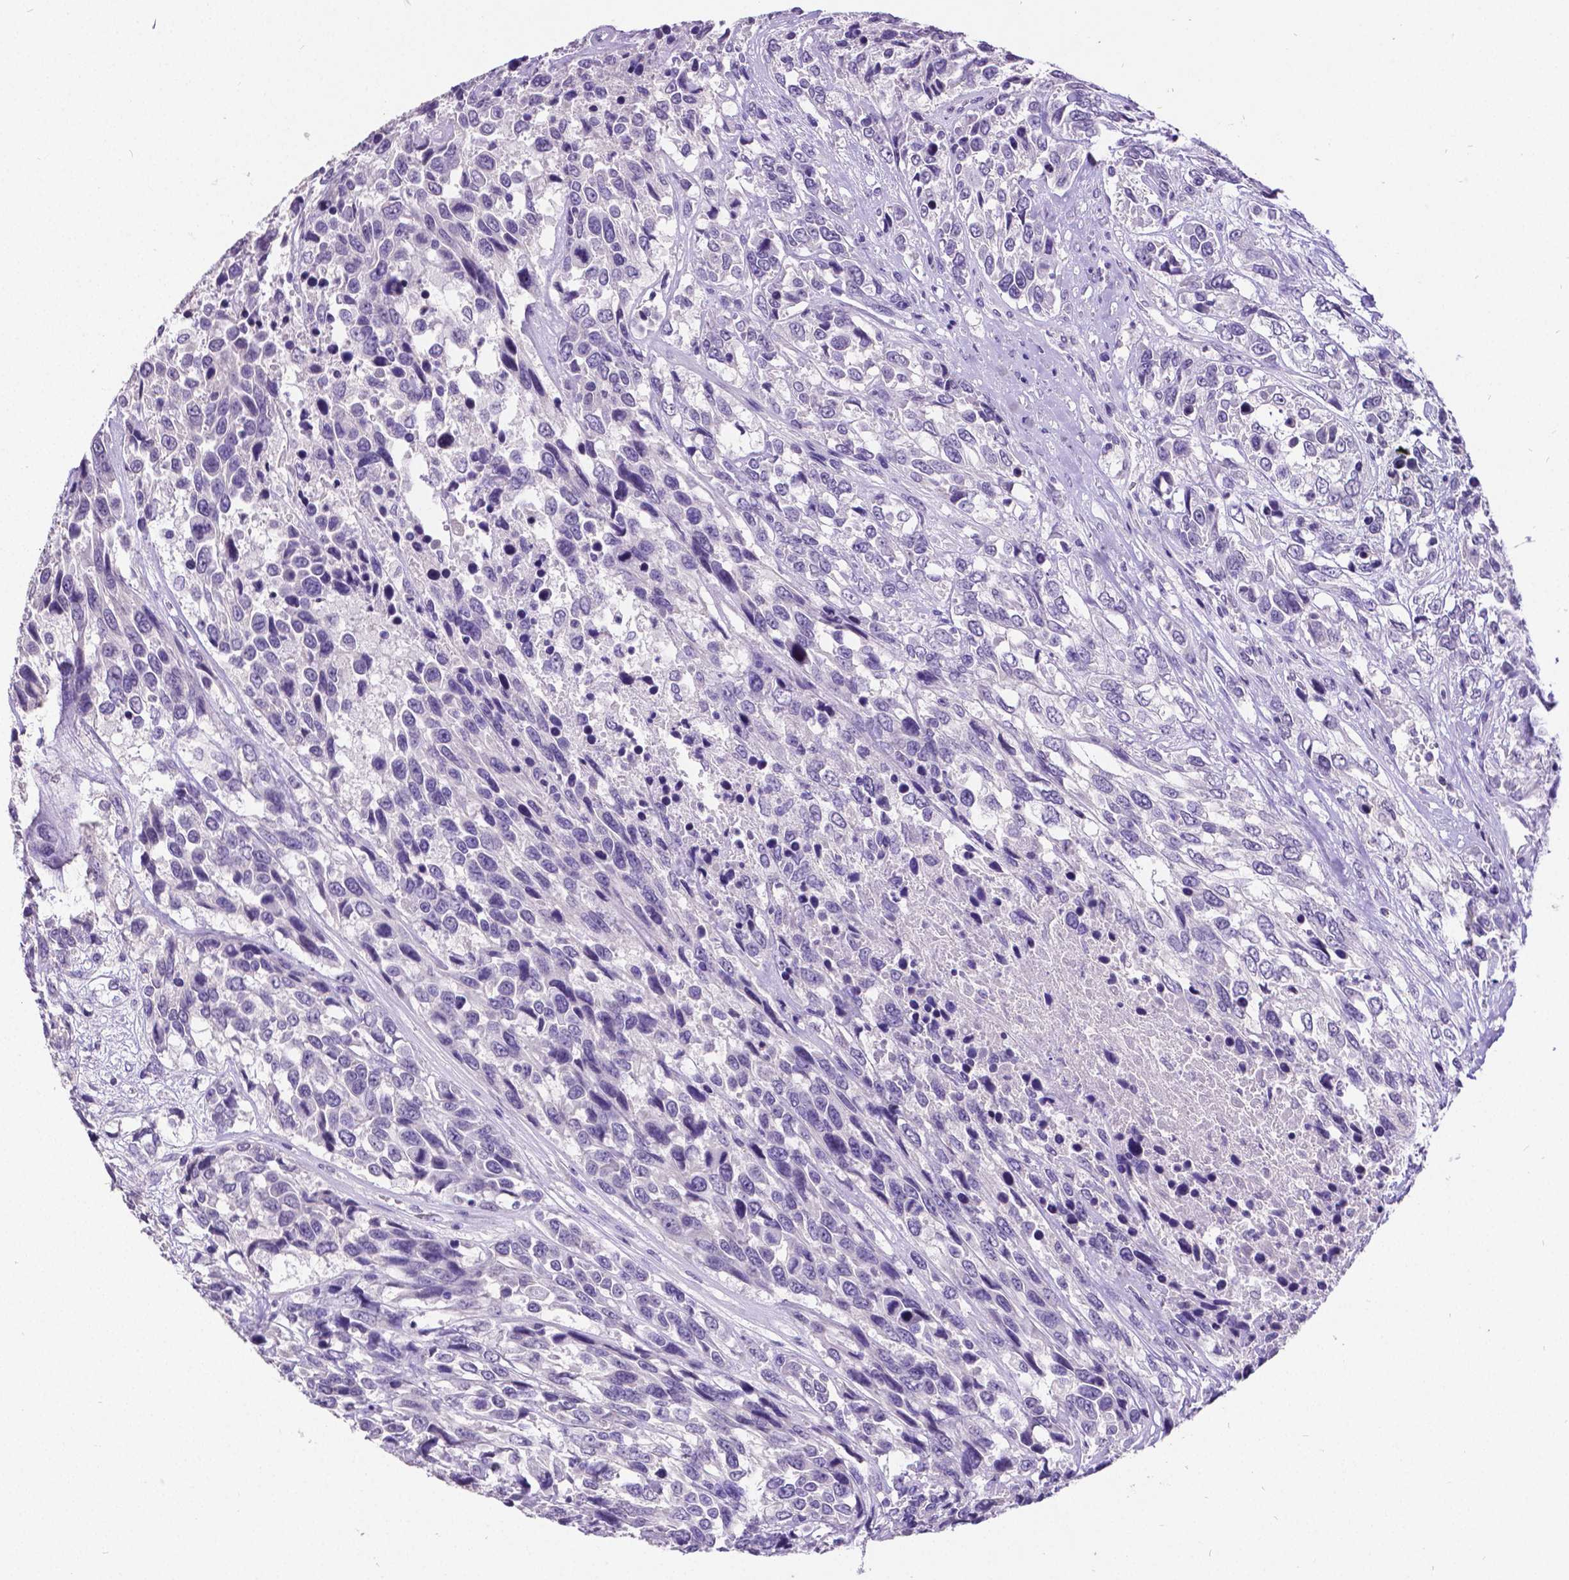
{"staining": {"intensity": "negative", "quantity": "none", "location": "none"}, "tissue": "urothelial cancer", "cell_type": "Tumor cells", "image_type": "cancer", "snomed": [{"axis": "morphology", "description": "Urothelial carcinoma, High grade"}, {"axis": "topography", "description": "Urinary bladder"}], "caption": "High power microscopy image of an IHC histopathology image of high-grade urothelial carcinoma, revealing no significant expression in tumor cells.", "gene": "SATB2", "patient": {"sex": "female", "age": 70}}